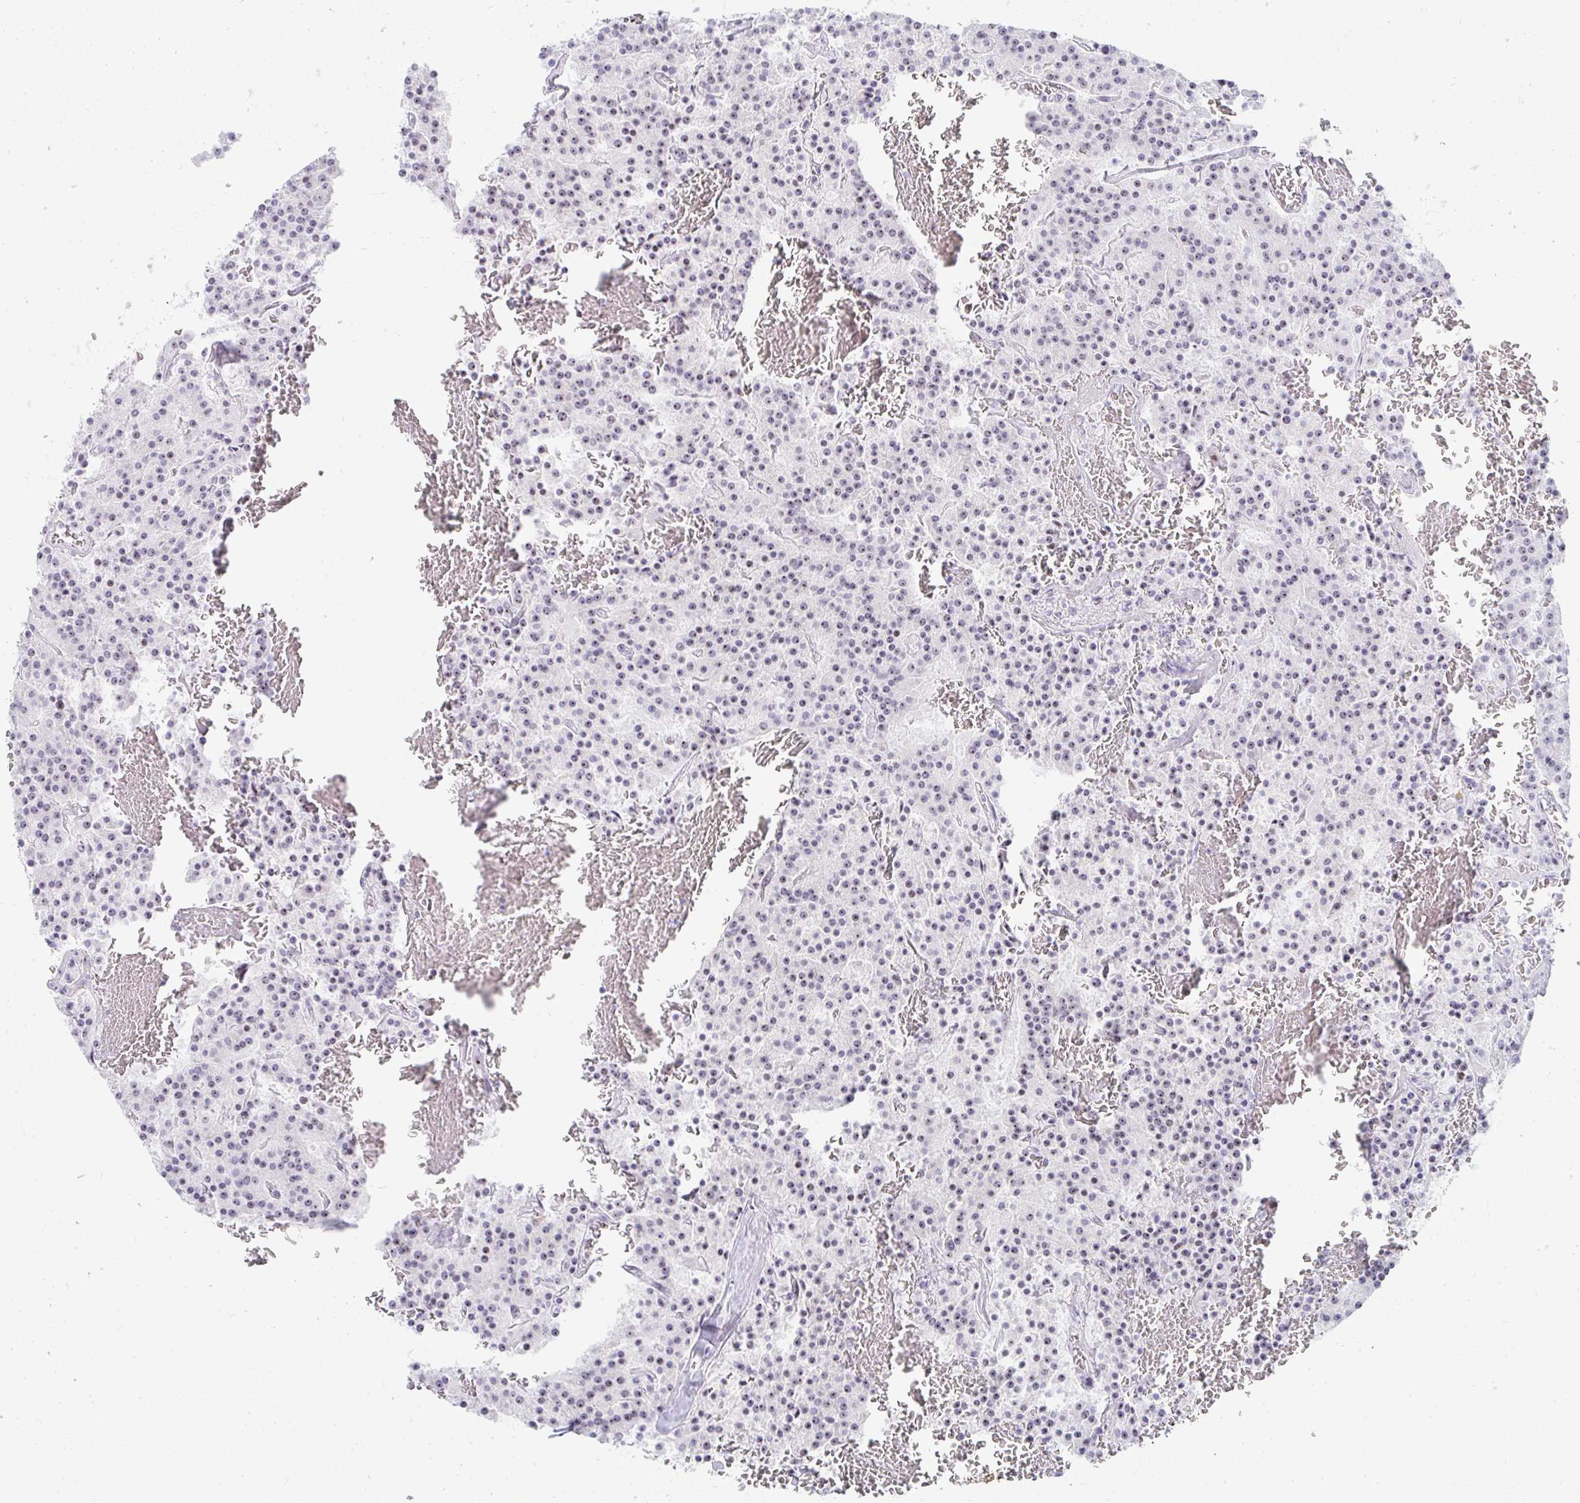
{"staining": {"intensity": "weak", "quantity": ">75%", "location": "nuclear"}, "tissue": "carcinoid", "cell_type": "Tumor cells", "image_type": "cancer", "snomed": [{"axis": "morphology", "description": "Carcinoid, malignant, NOS"}, {"axis": "topography", "description": "Lung"}], "caption": "This is a histology image of immunohistochemistry (IHC) staining of carcinoid, which shows weak positivity in the nuclear of tumor cells.", "gene": "NOP10", "patient": {"sex": "male", "age": 70}}